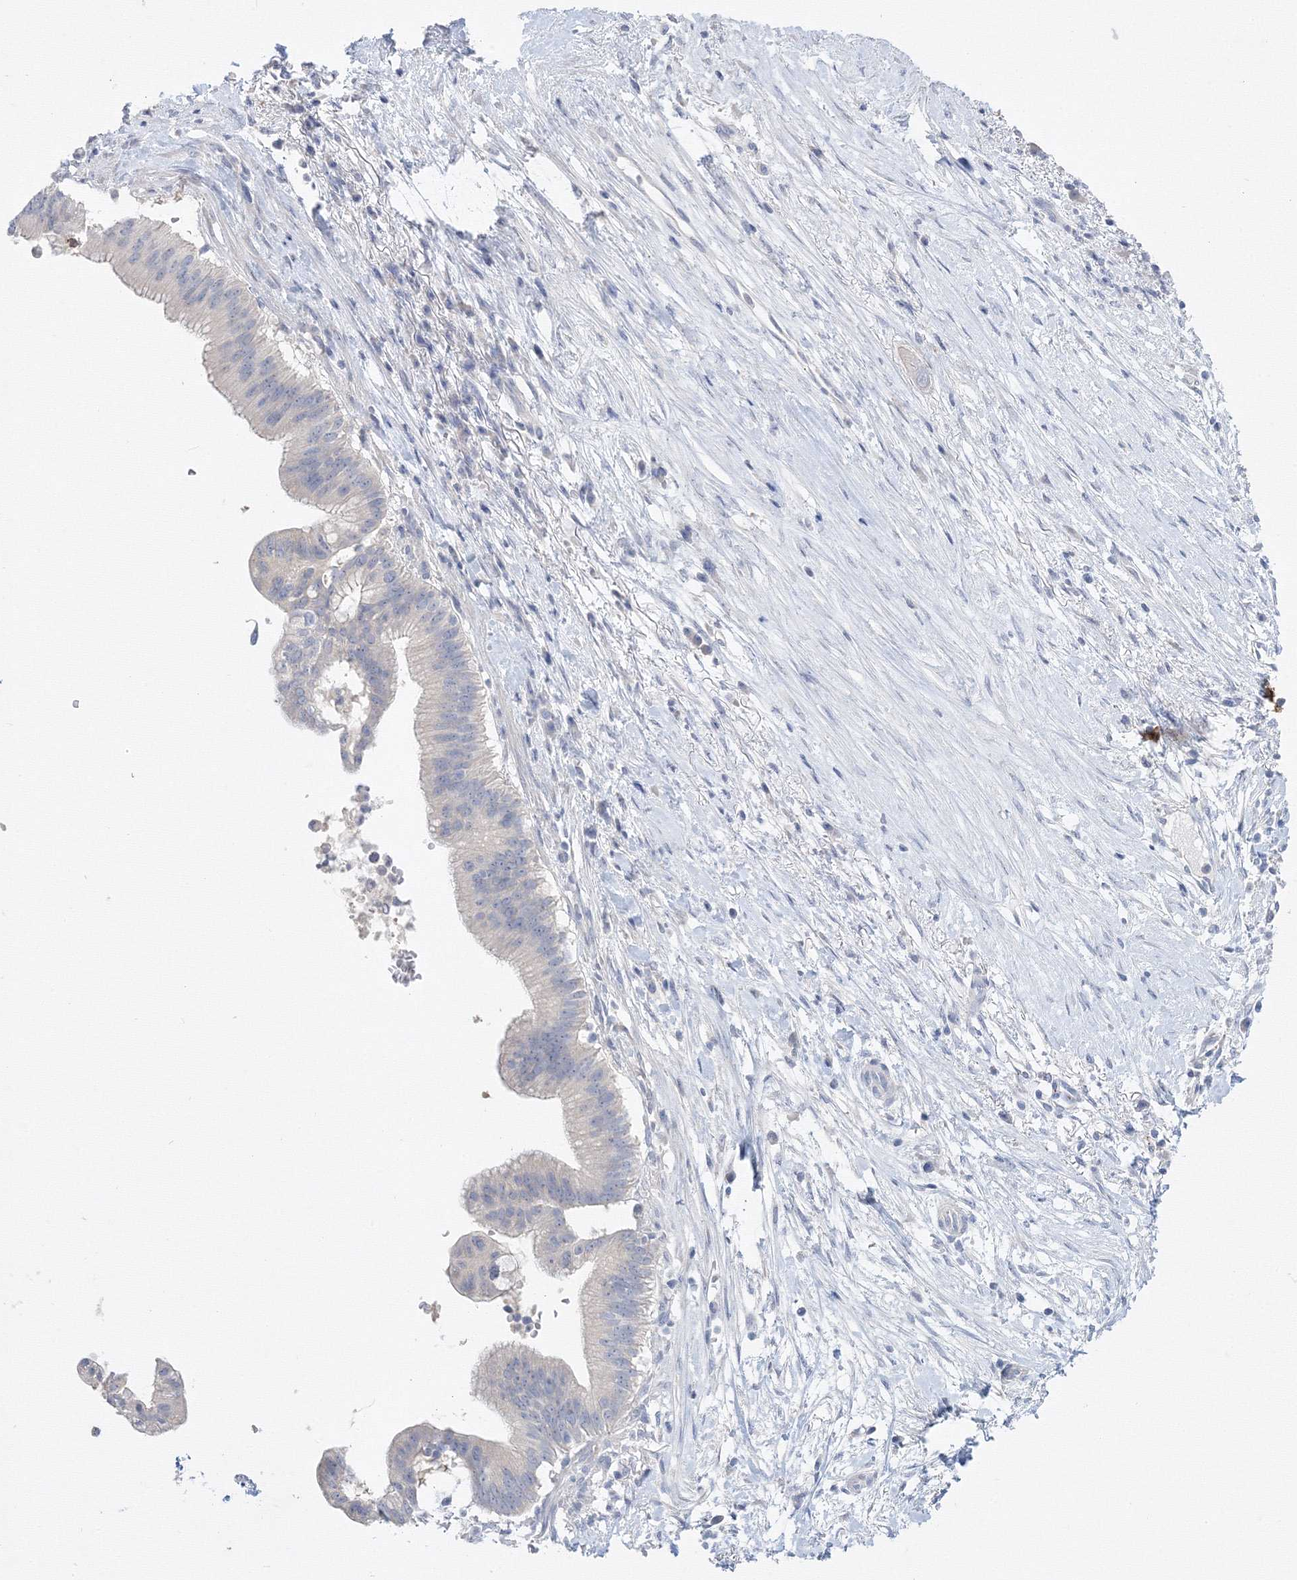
{"staining": {"intensity": "negative", "quantity": "none", "location": "none"}, "tissue": "pancreatic cancer", "cell_type": "Tumor cells", "image_type": "cancer", "snomed": [{"axis": "morphology", "description": "Adenocarcinoma, NOS"}, {"axis": "topography", "description": "Pancreas"}], "caption": "Immunohistochemistry photomicrograph of neoplastic tissue: human adenocarcinoma (pancreatic) stained with DAB shows no significant protein expression in tumor cells.", "gene": "AASDH", "patient": {"sex": "male", "age": 68}}